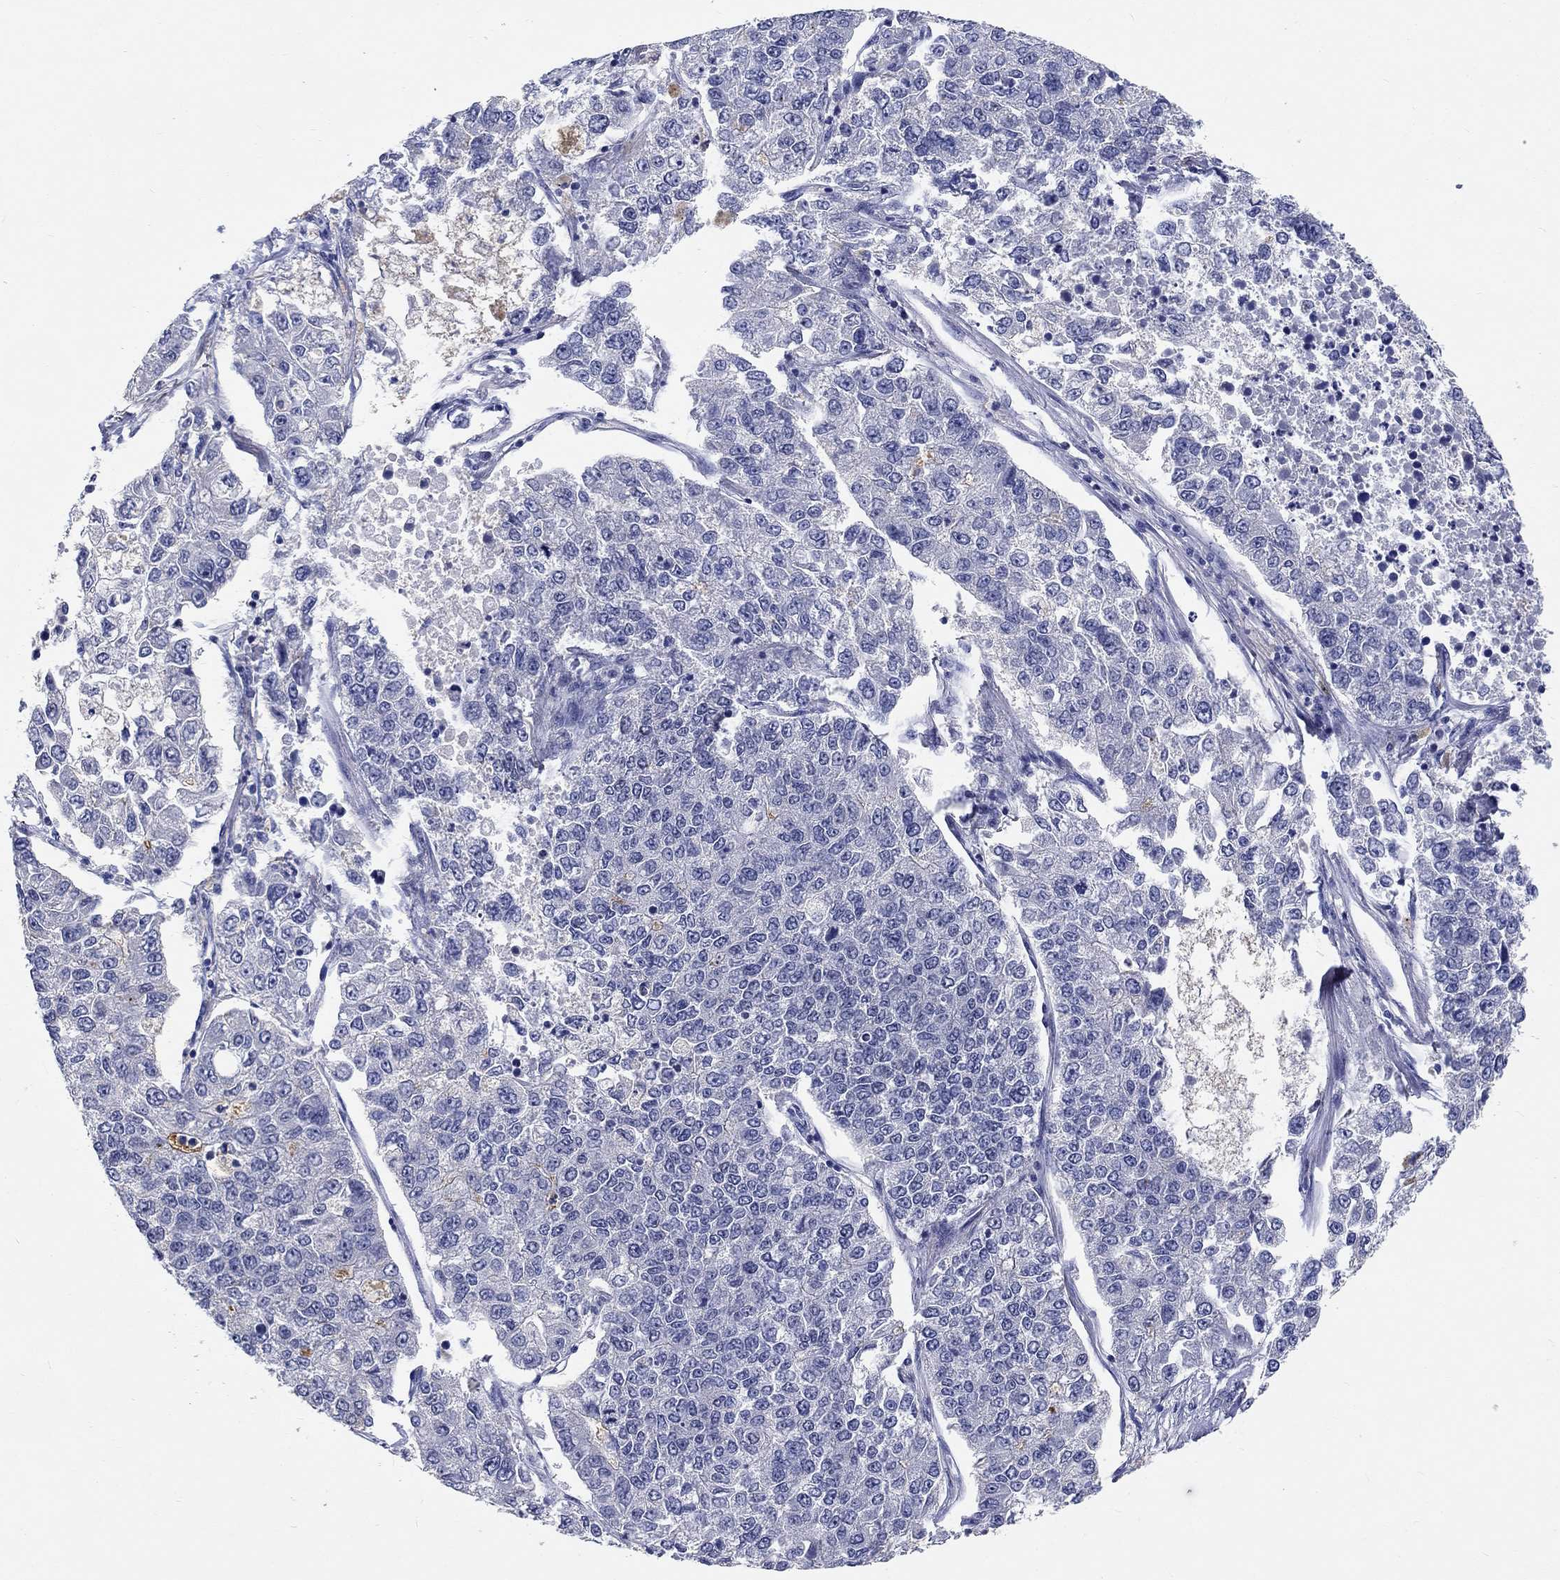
{"staining": {"intensity": "negative", "quantity": "none", "location": "none"}, "tissue": "lung cancer", "cell_type": "Tumor cells", "image_type": "cancer", "snomed": [{"axis": "morphology", "description": "Adenocarcinoma, NOS"}, {"axis": "topography", "description": "Lung"}], "caption": "Immunohistochemistry photomicrograph of neoplastic tissue: human adenocarcinoma (lung) stained with DAB demonstrates no significant protein expression in tumor cells. (Brightfield microscopy of DAB (3,3'-diaminobenzidine) immunohistochemistry (IHC) at high magnification).", "gene": "GRIN1", "patient": {"sex": "male", "age": 49}}